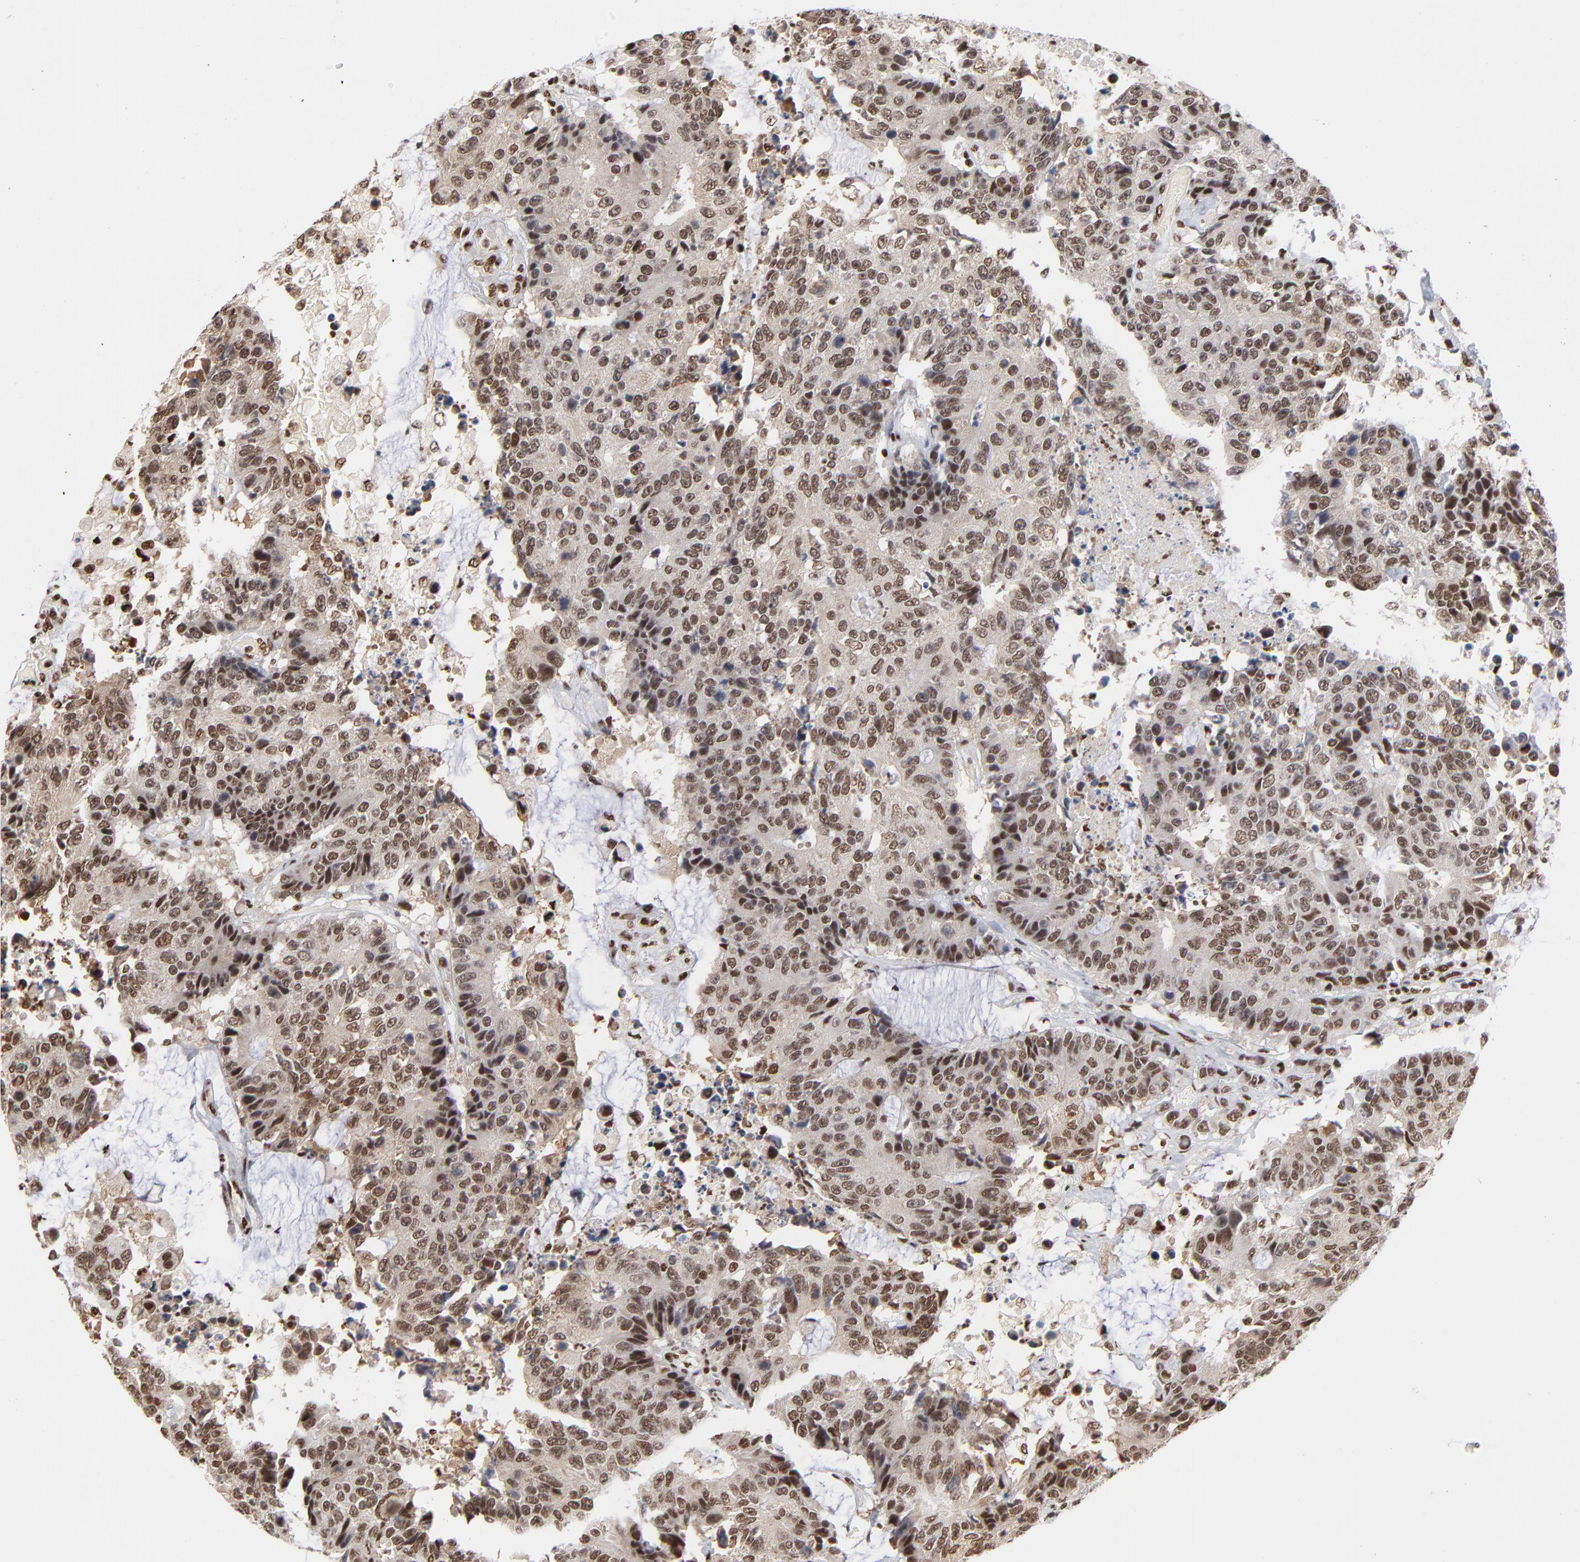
{"staining": {"intensity": "strong", "quantity": ">75%", "location": "nuclear"}, "tissue": "colorectal cancer", "cell_type": "Tumor cells", "image_type": "cancer", "snomed": [{"axis": "morphology", "description": "Adenocarcinoma, NOS"}, {"axis": "topography", "description": "Colon"}], "caption": "An immunohistochemistry micrograph of tumor tissue is shown. Protein staining in brown shows strong nuclear positivity in colorectal cancer within tumor cells.", "gene": "CREB1", "patient": {"sex": "female", "age": 86}}